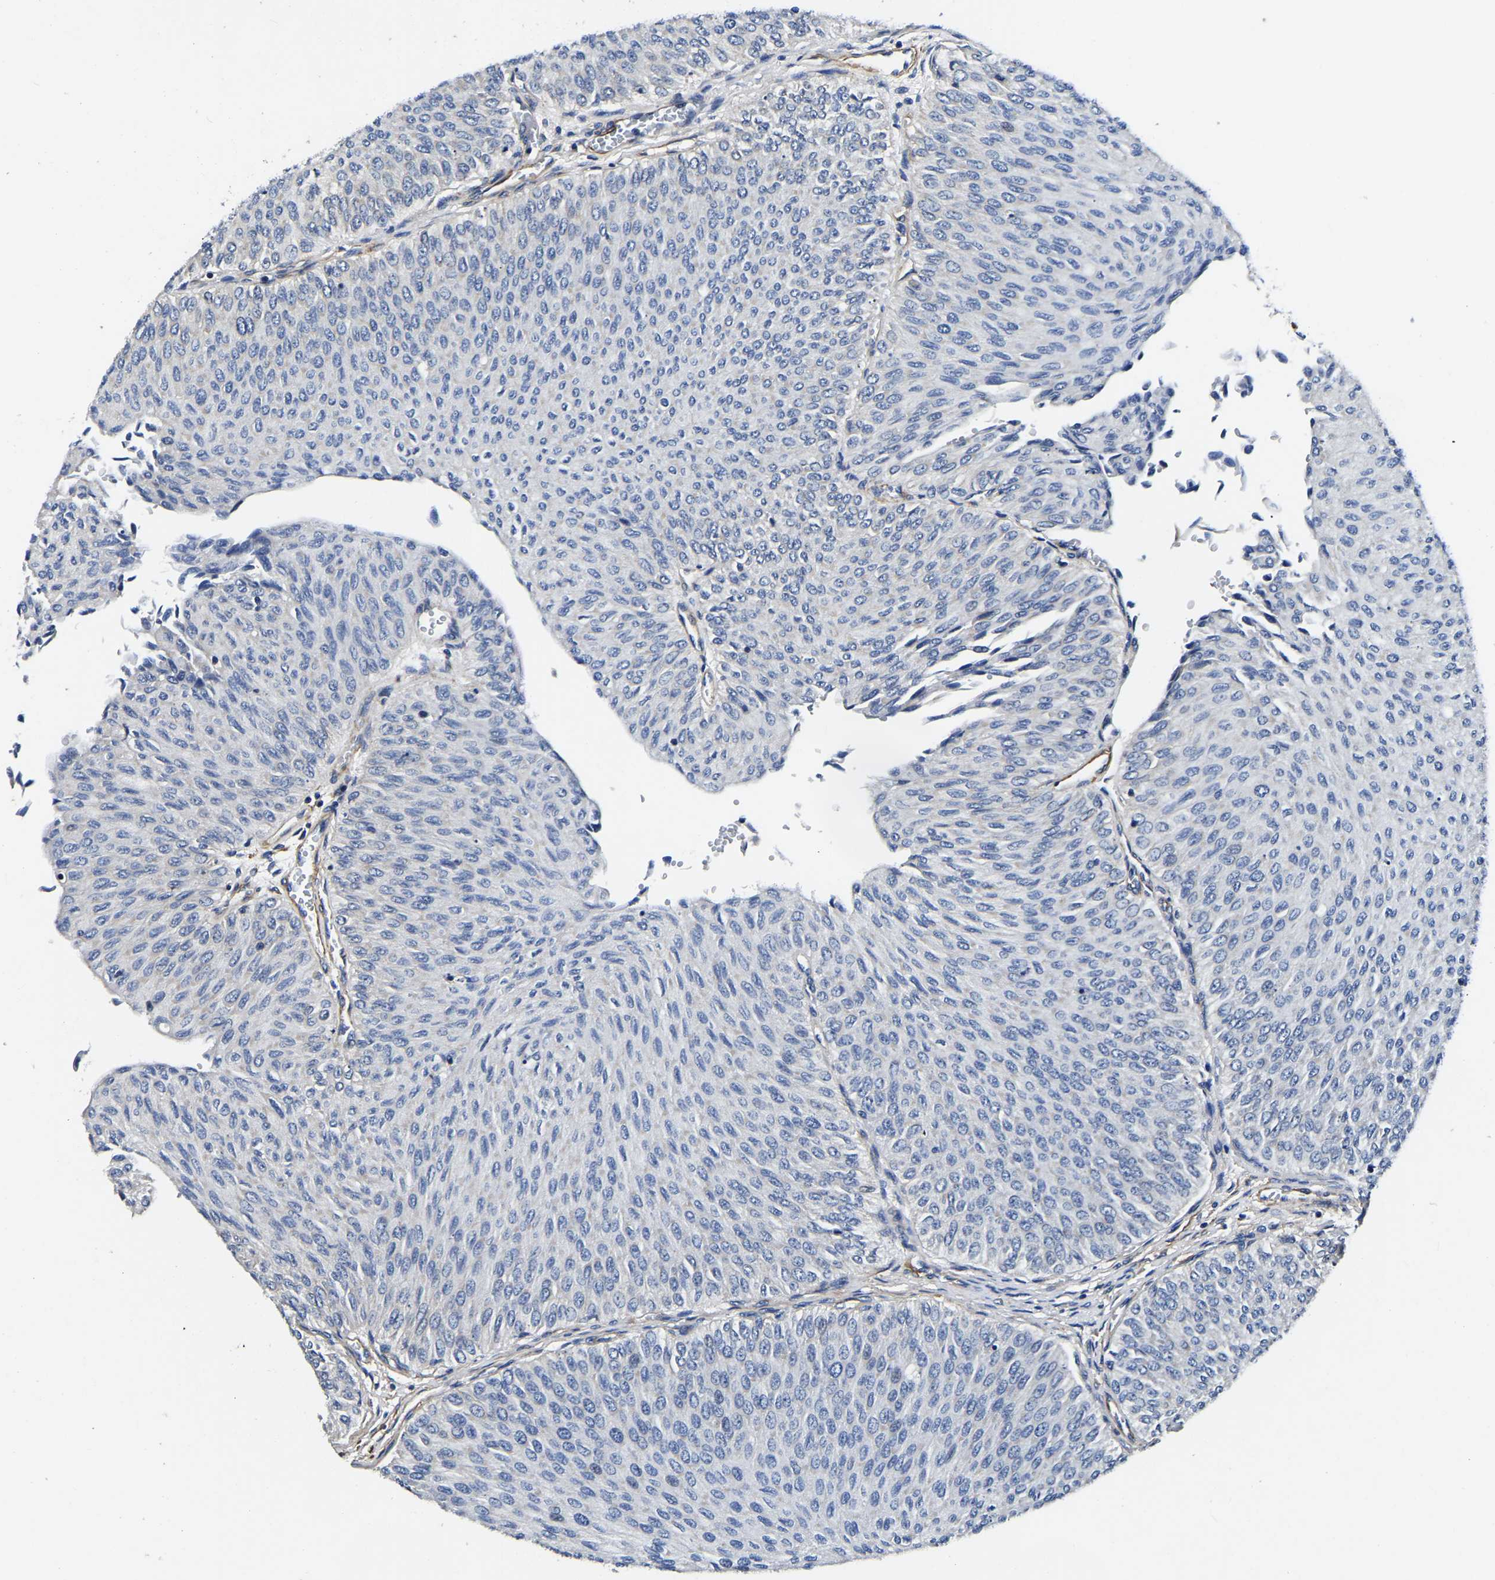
{"staining": {"intensity": "negative", "quantity": "none", "location": "none"}, "tissue": "urothelial cancer", "cell_type": "Tumor cells", "image_type": "cancer", "snomed": [{"axis": "morphology", "description": "Urothelial carcinoma, Low grade"}, {"axis": "topography", "description": "Urinary bladder"}], "caption": "This is an immunohistochemistry image of urothelial cancer. There is no positivity in tumor cells.", "gene": "KCTD17", "patient": {"sex": "male", "age": 78}}